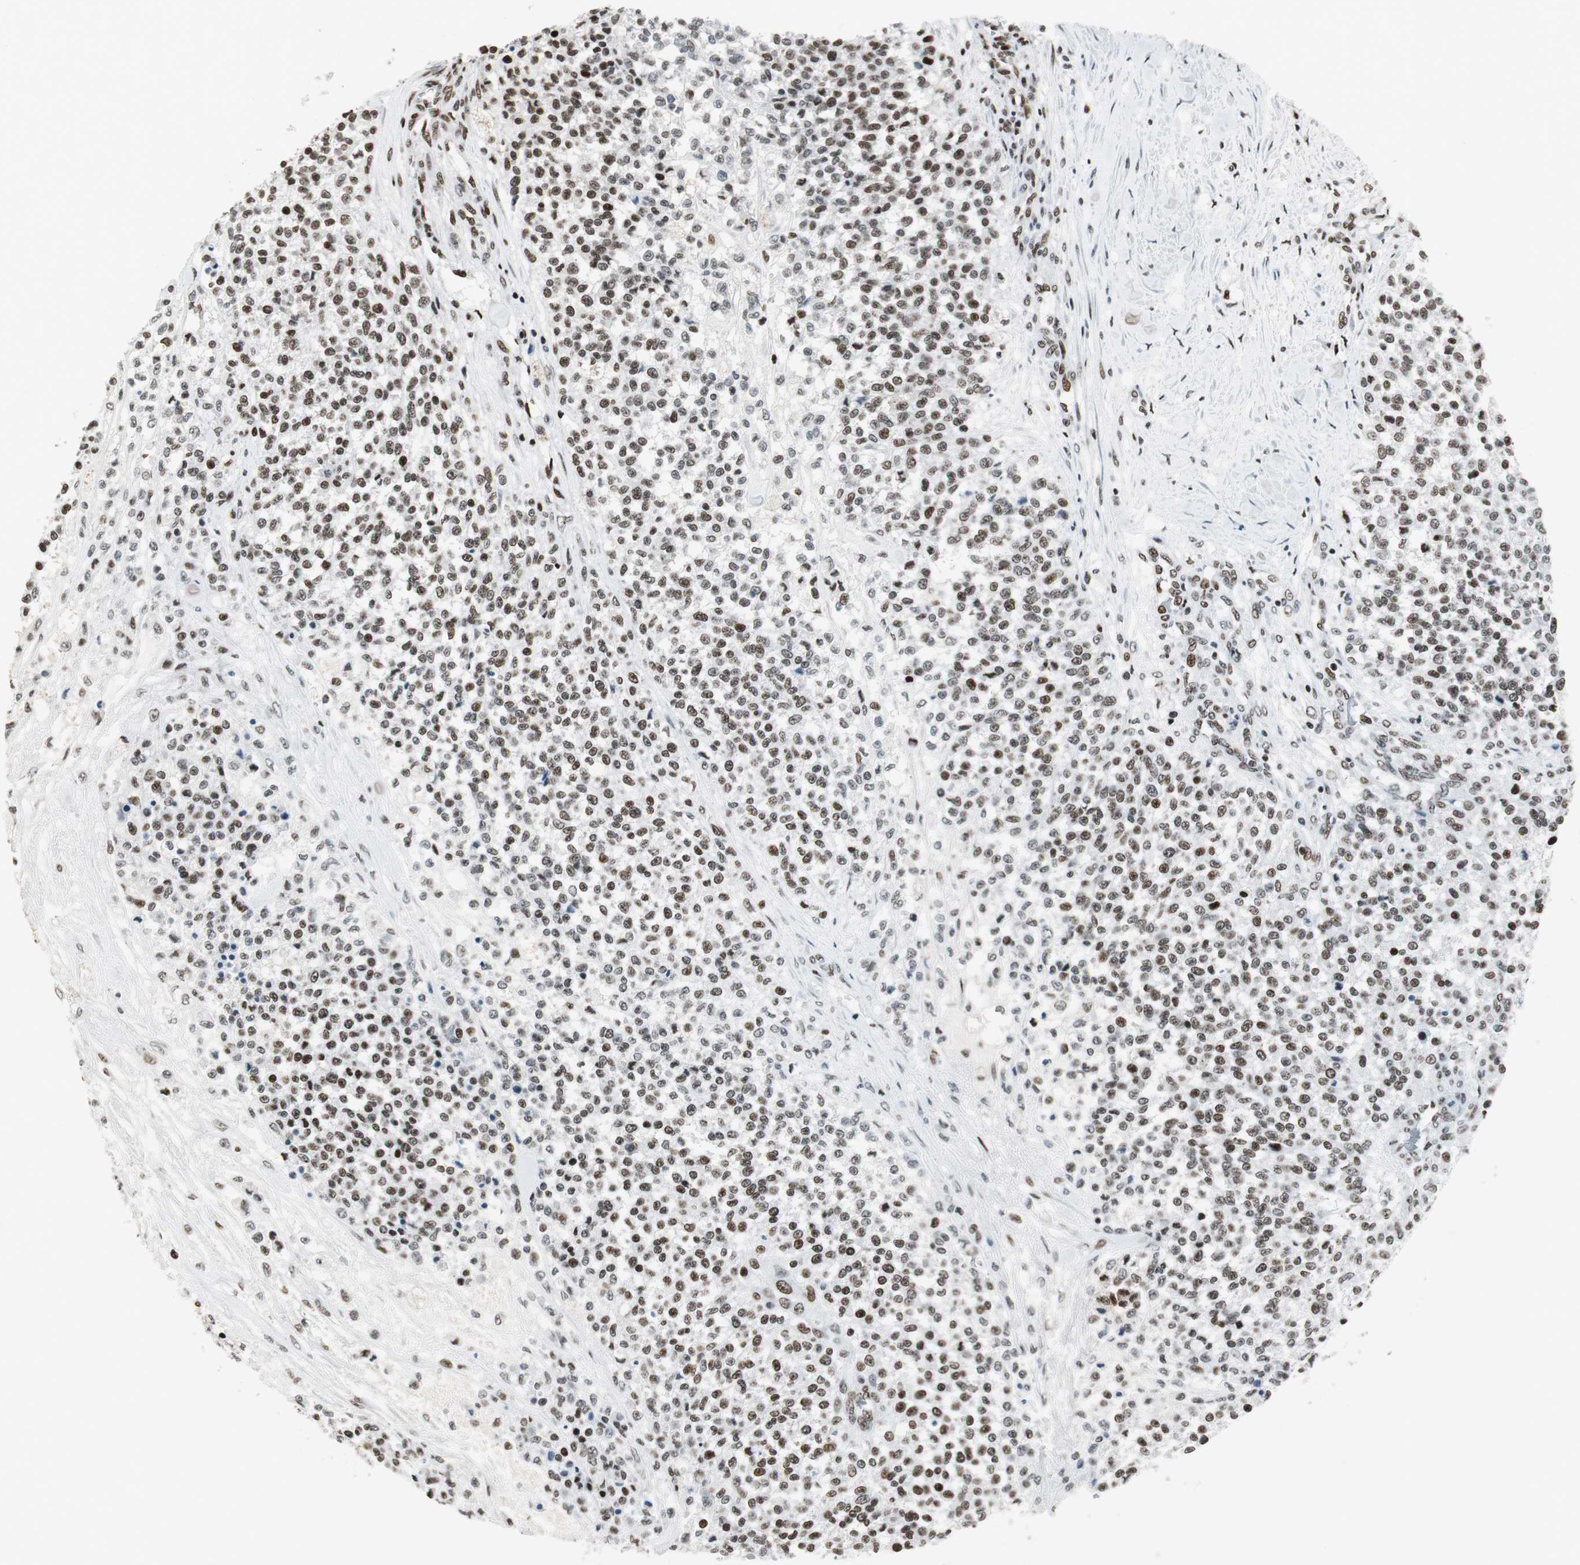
{"staining": {"intensity": "moderate", "quantity": ">75%", "location": "nuclear"}, "tissue": "testis cancer", "cell_type": "Tumor cells", "image_type": "cancer", "snomed": [{"axis": "morphology", "description": "Seminoma, NOS"}, {"axis": "topography", "description": "Testis"}], "caption": "Immunohistochemical staining of seminoma (testis) displays medium levels of moderate nuclear positivity in about >75% of tumor cells.", "gene": "RBBP4", "patient": {"sex": "male", "age": 59}}